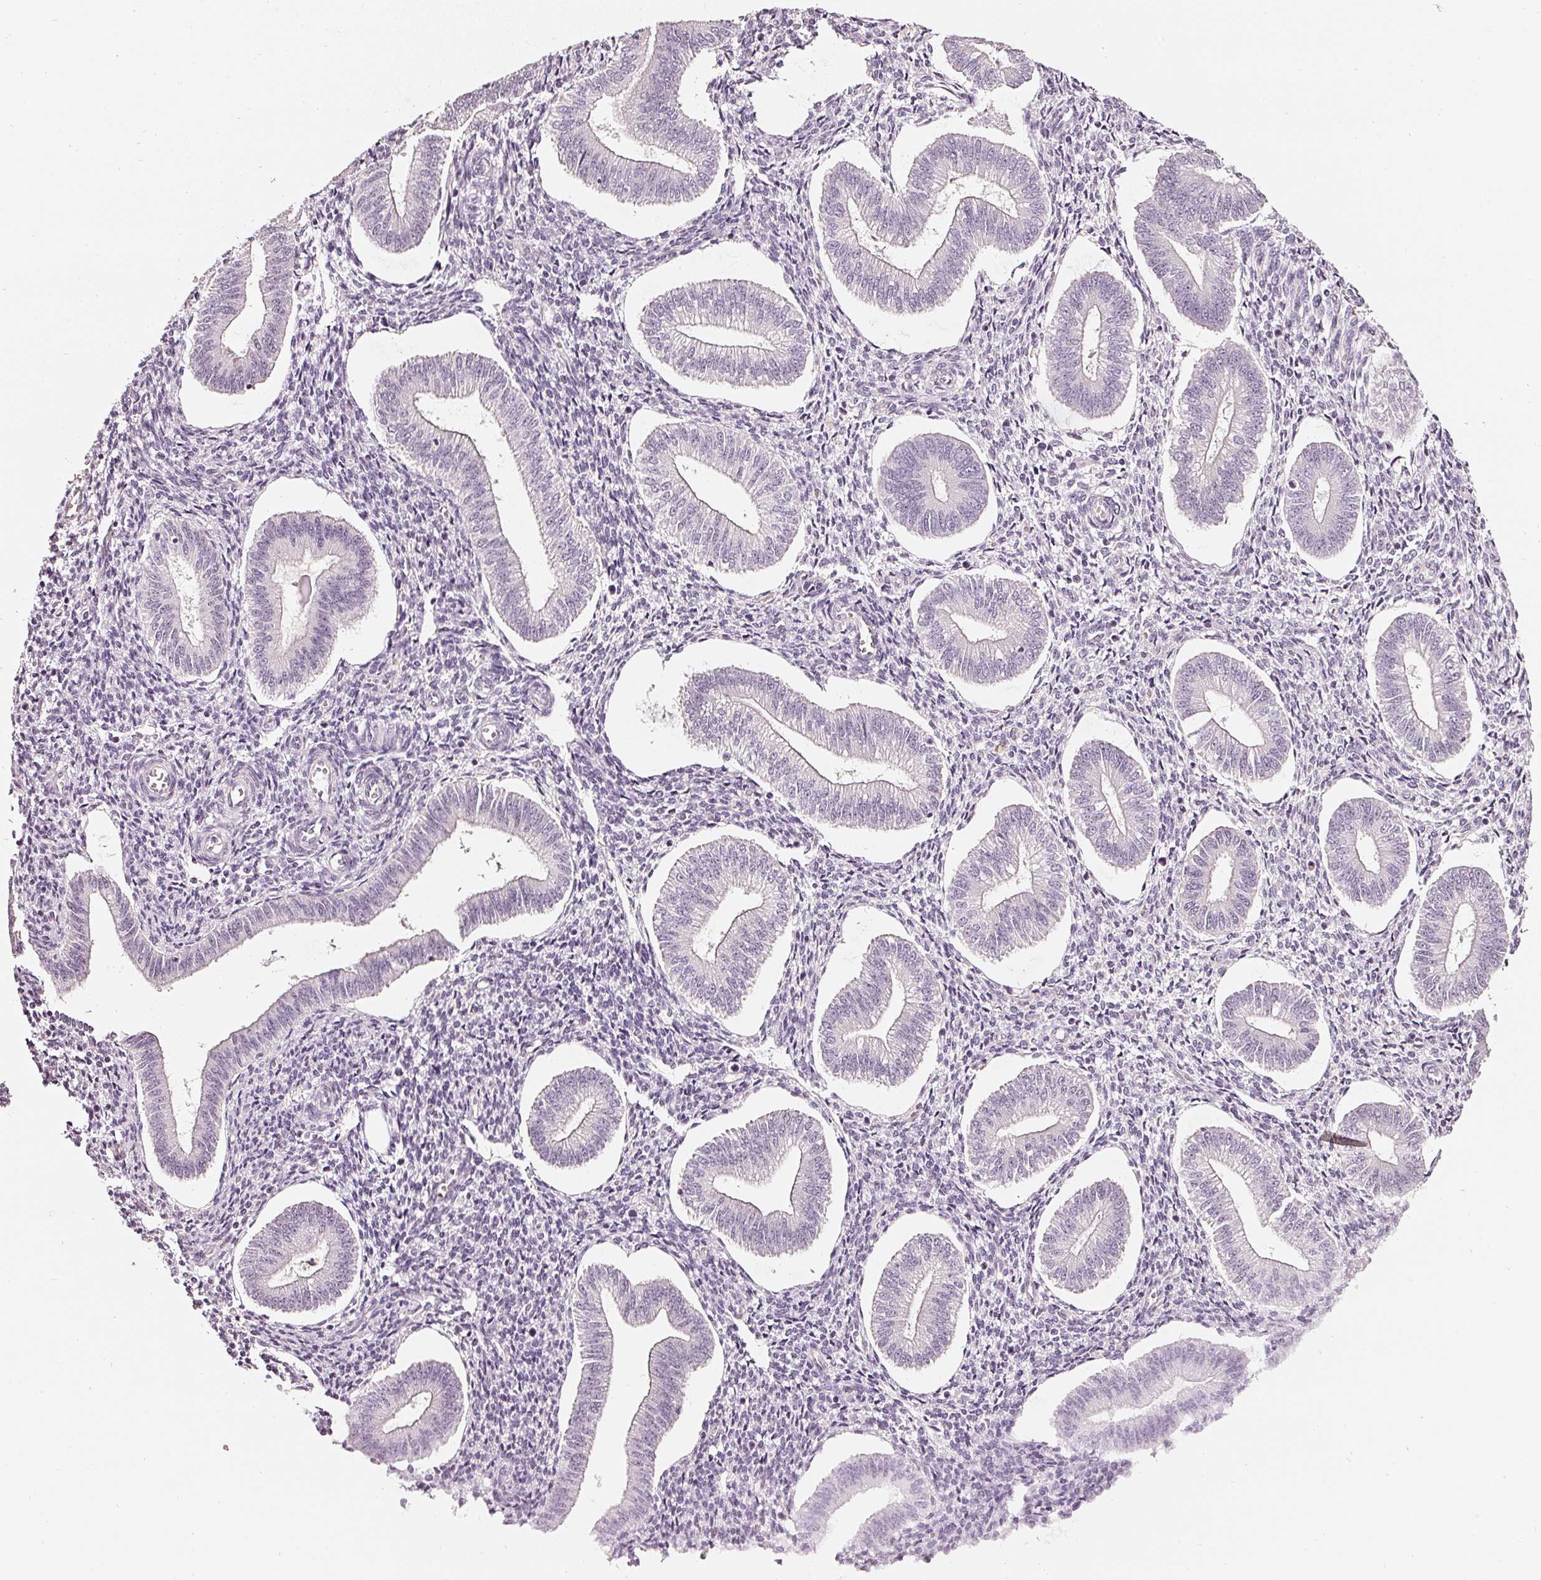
{"staining": {"intensity": "negative", "quantity": "none", "location": "none"}, "tissue": "endometrium", "cell_type": "Cells in endometrial stroma", "image_type": "normal", "snomed": [{"axis": "morphology", "description": "Normal tissue, NOS"}, {"axis": "topography", "description": "Endometrium"}], "caption": "Histopathology image shows no significant protein positivity in cells in endometrial stroma of normal endometrium.", "gene": "CNP", "patient": {"sex": "female", "age": 34}}